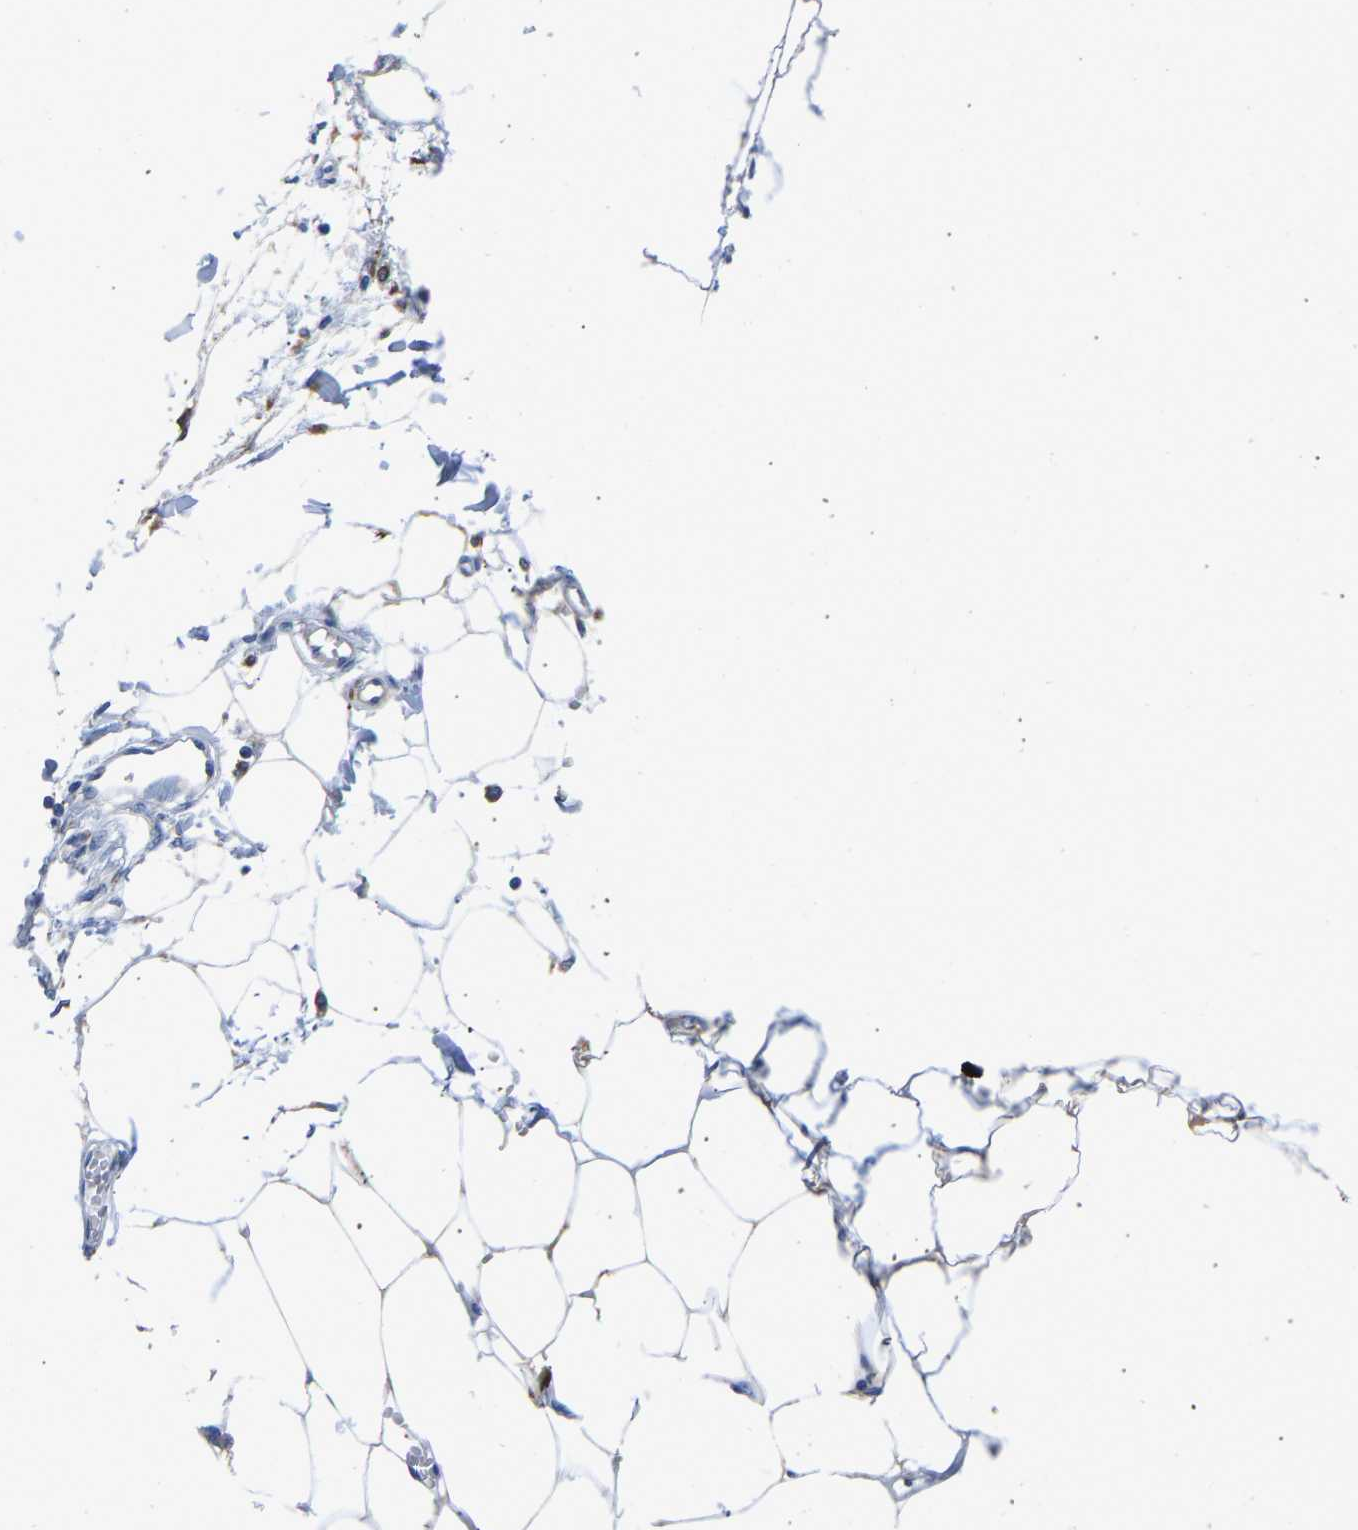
{"staining": {"intensity": "moderate", "quantity": "25%-75%", "location": "cytoplasmic/membranous"}, "tissue": "adipose tissue", "cell_type": "Adipocytes", "image_type": "normal", "snomed": [{"axis": "morphology", "description": "Normal tissue, NOS"}, {"axis": "morphology", "description": "Adenocarcinoma, NOS"}, {"axis": "topography", "description": "Colon"}, {"axis": "topography", "description": "Peripheral nerve tissue"}], "caption": "The image demonstrates staining of normal adipose tissue, revealing moderate cytoplasmic/membranous protein staining (brown color) within adipocytes.", "gene": "P4HB", "patient": {"sex": "male", "age": 14}}